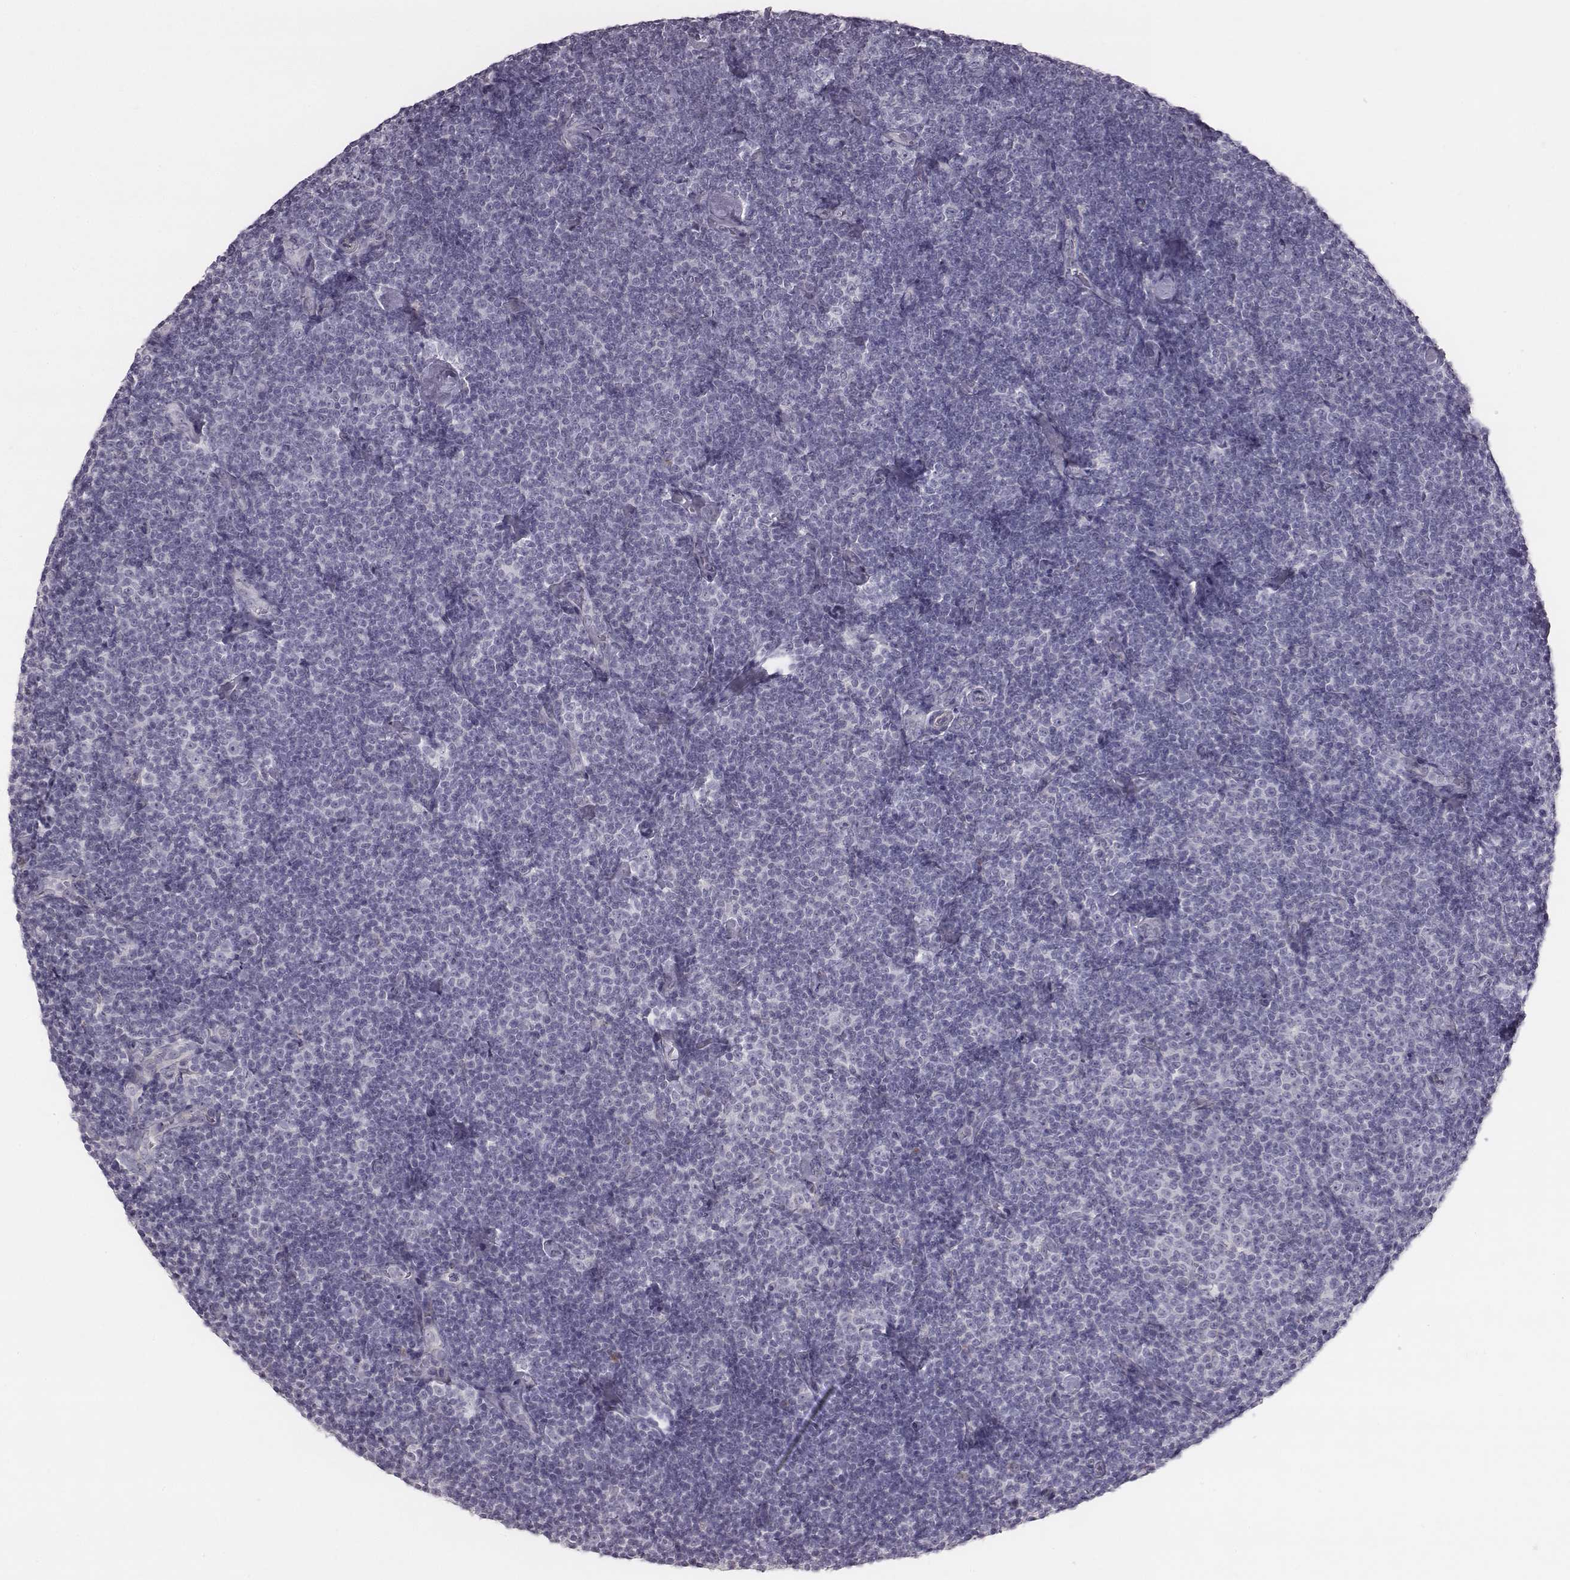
{"staining": {"intensity": "negative", "quantity": "none", "location": "none"}, "tissue": "lymphoma", "cell_type": "Tumor cells", "image_type": "cancer", "snomed": [{"axis": "morphology", "description": "Malignant lymphoma, non-Hodgkin's type, Low grade"}, {"axis": "topography", "description": "Lymph node"}], "caption": "This micrograph is of lymphoma stained with immunohistochemistry (IHC) to label a protein in brown with the nuclei are counter-stained blue. There is no positivity in tumor cells.", "gene": "C6orf58", "patient": {"sex": "male", "age": 81}}